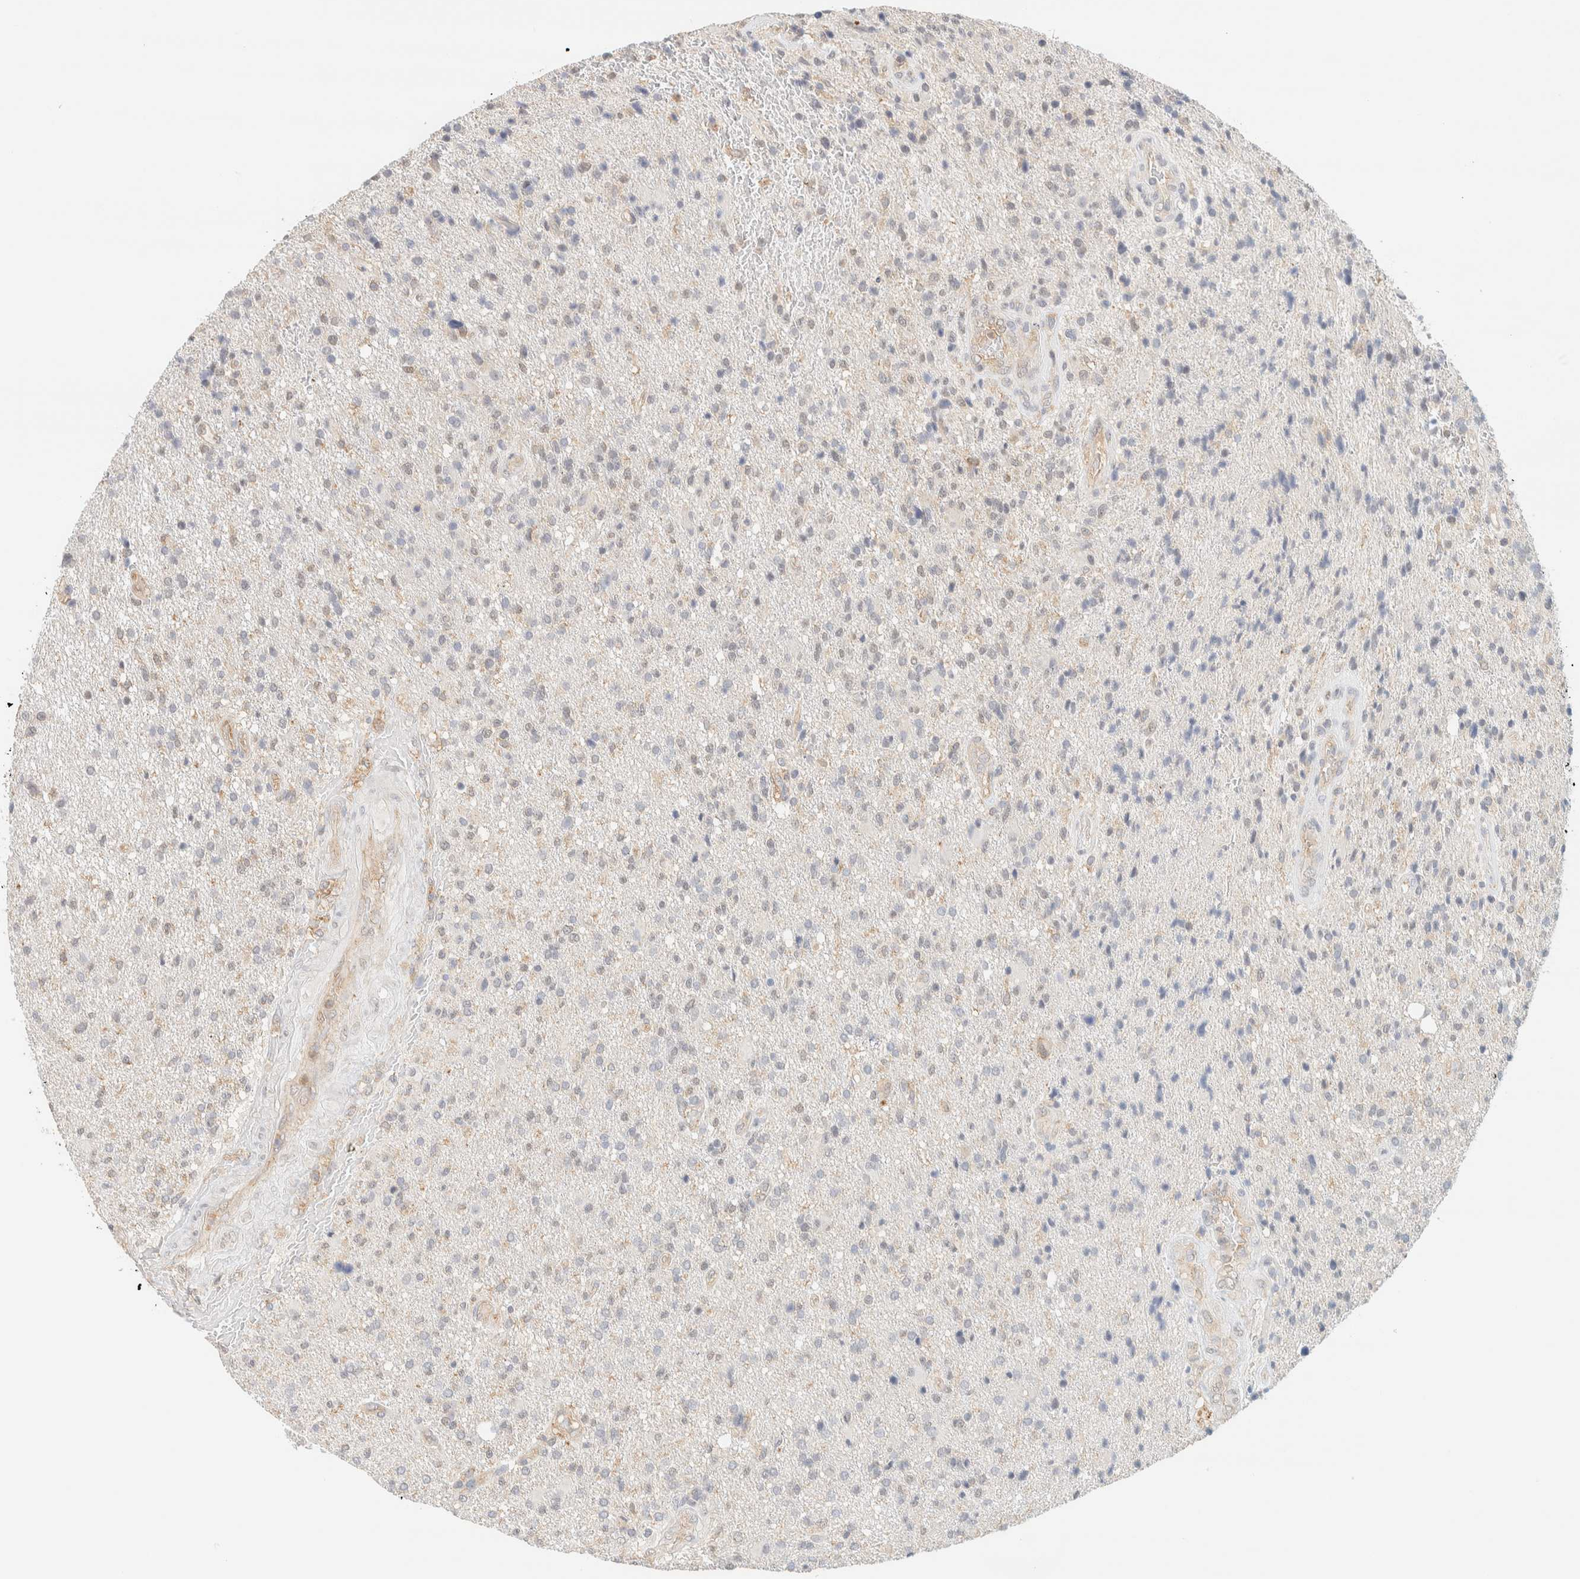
{"staining": {"intensity": "weak", "quantity": "<25%", "location": "cytoplasmic/membranous"}, "tissue": "glioma", "cell_type": "Tumor cells", "image_type": "cancer", "snomed": [{"axis": "morphology", "description": "Glioma, malignant, High grade"}, {"axis": "topography", "description": "Brain"}], "caption": "Immunohistochemistry of malignant glioma (high-grade) demonstrates no expression in tumor cells.", "gene": "TBC1D8B", "patient": {"sex": "male", "age": 72}}